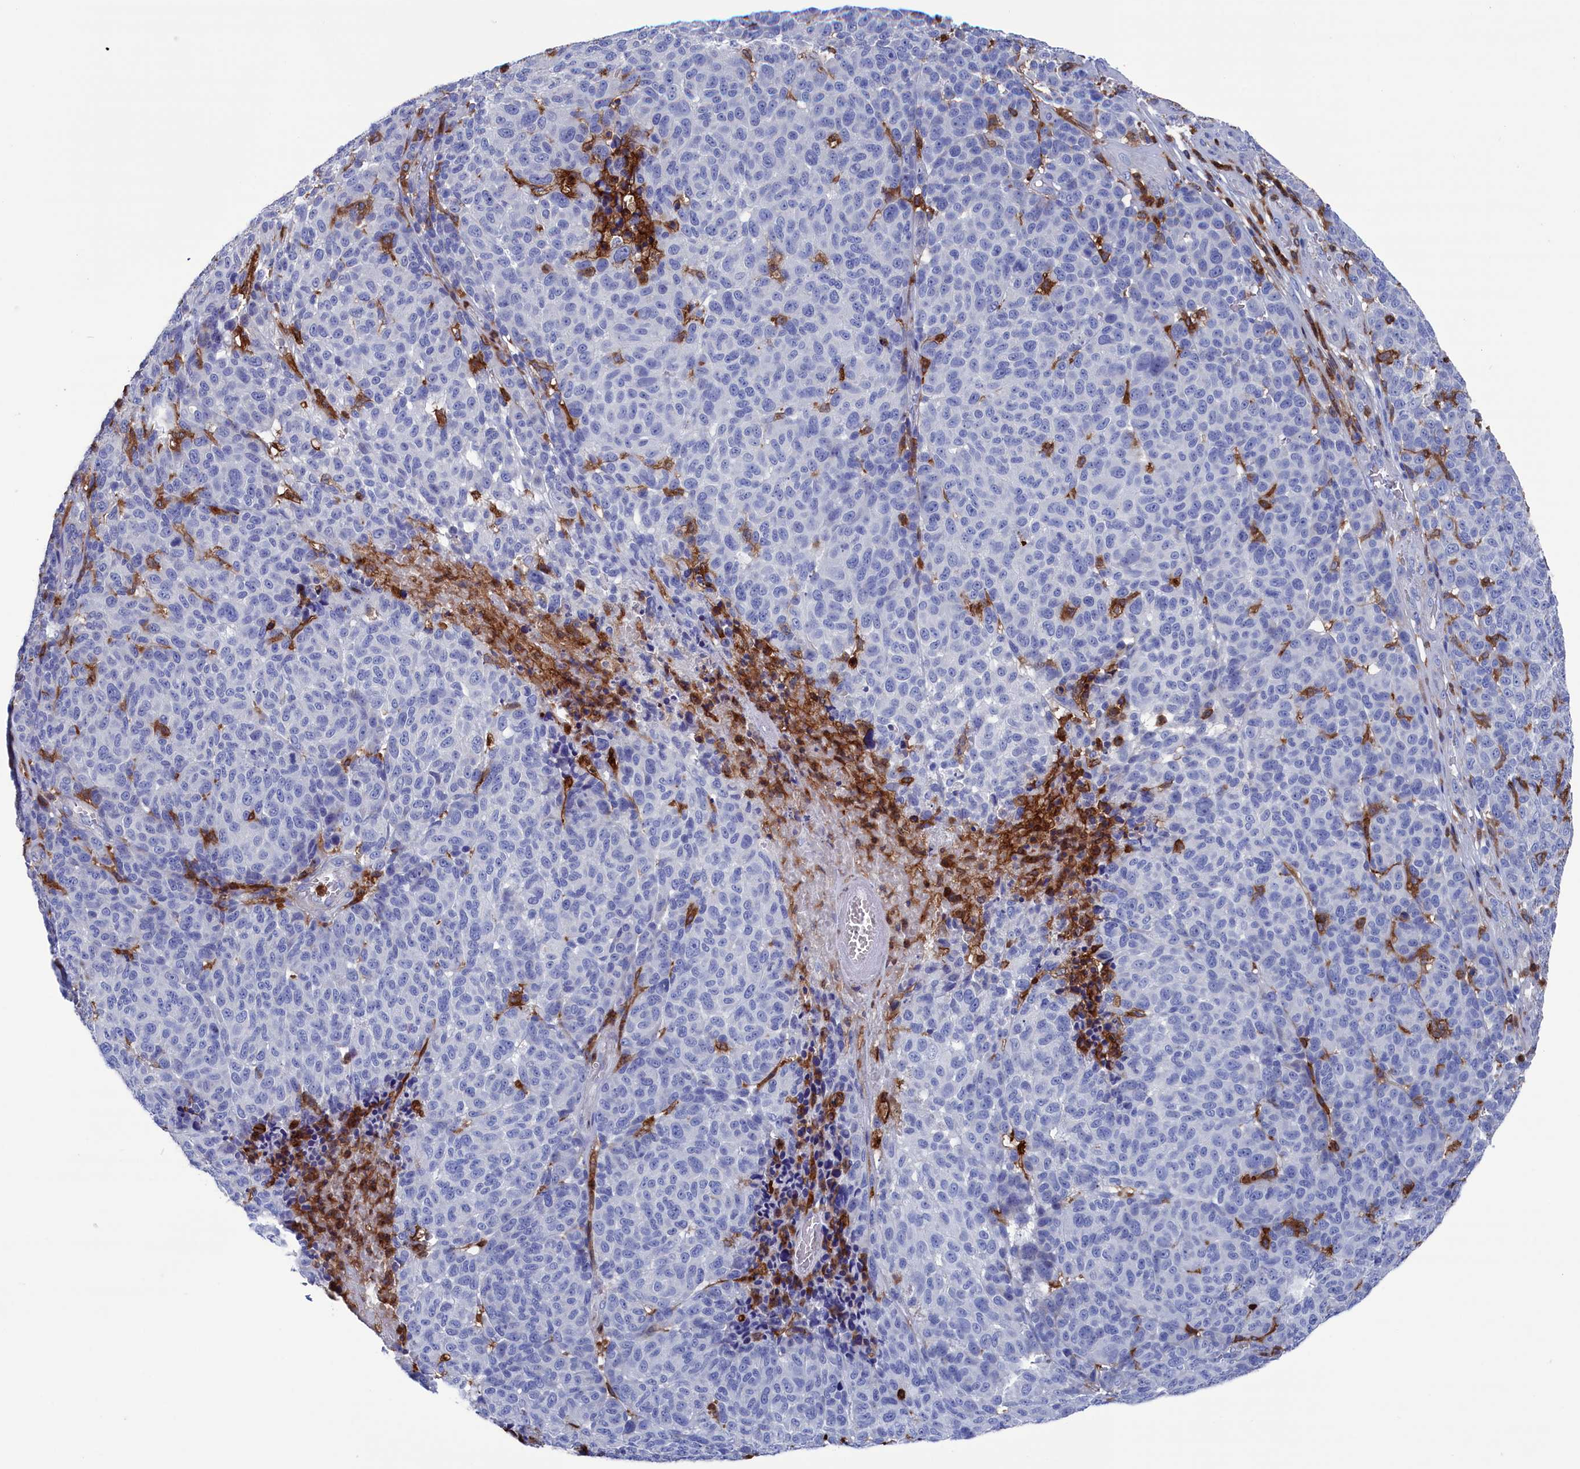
{"staining": {"intensity": "negative", "quantity": "none", "location": "none"}, "tissue": "melanoma", "cell_type": "Tumor cells", "image_type": "cancer", "snomed": [{"axis": "morphology", "description": "Malignant melanoma, NOS"}, {"axis": "topography", "description": "Skin"}], "caption": "Tumor cells show no significant protein staining in malignant melanoma.", "gene": "TYROBP", "patient": {"sex": "male", "age": 49}}